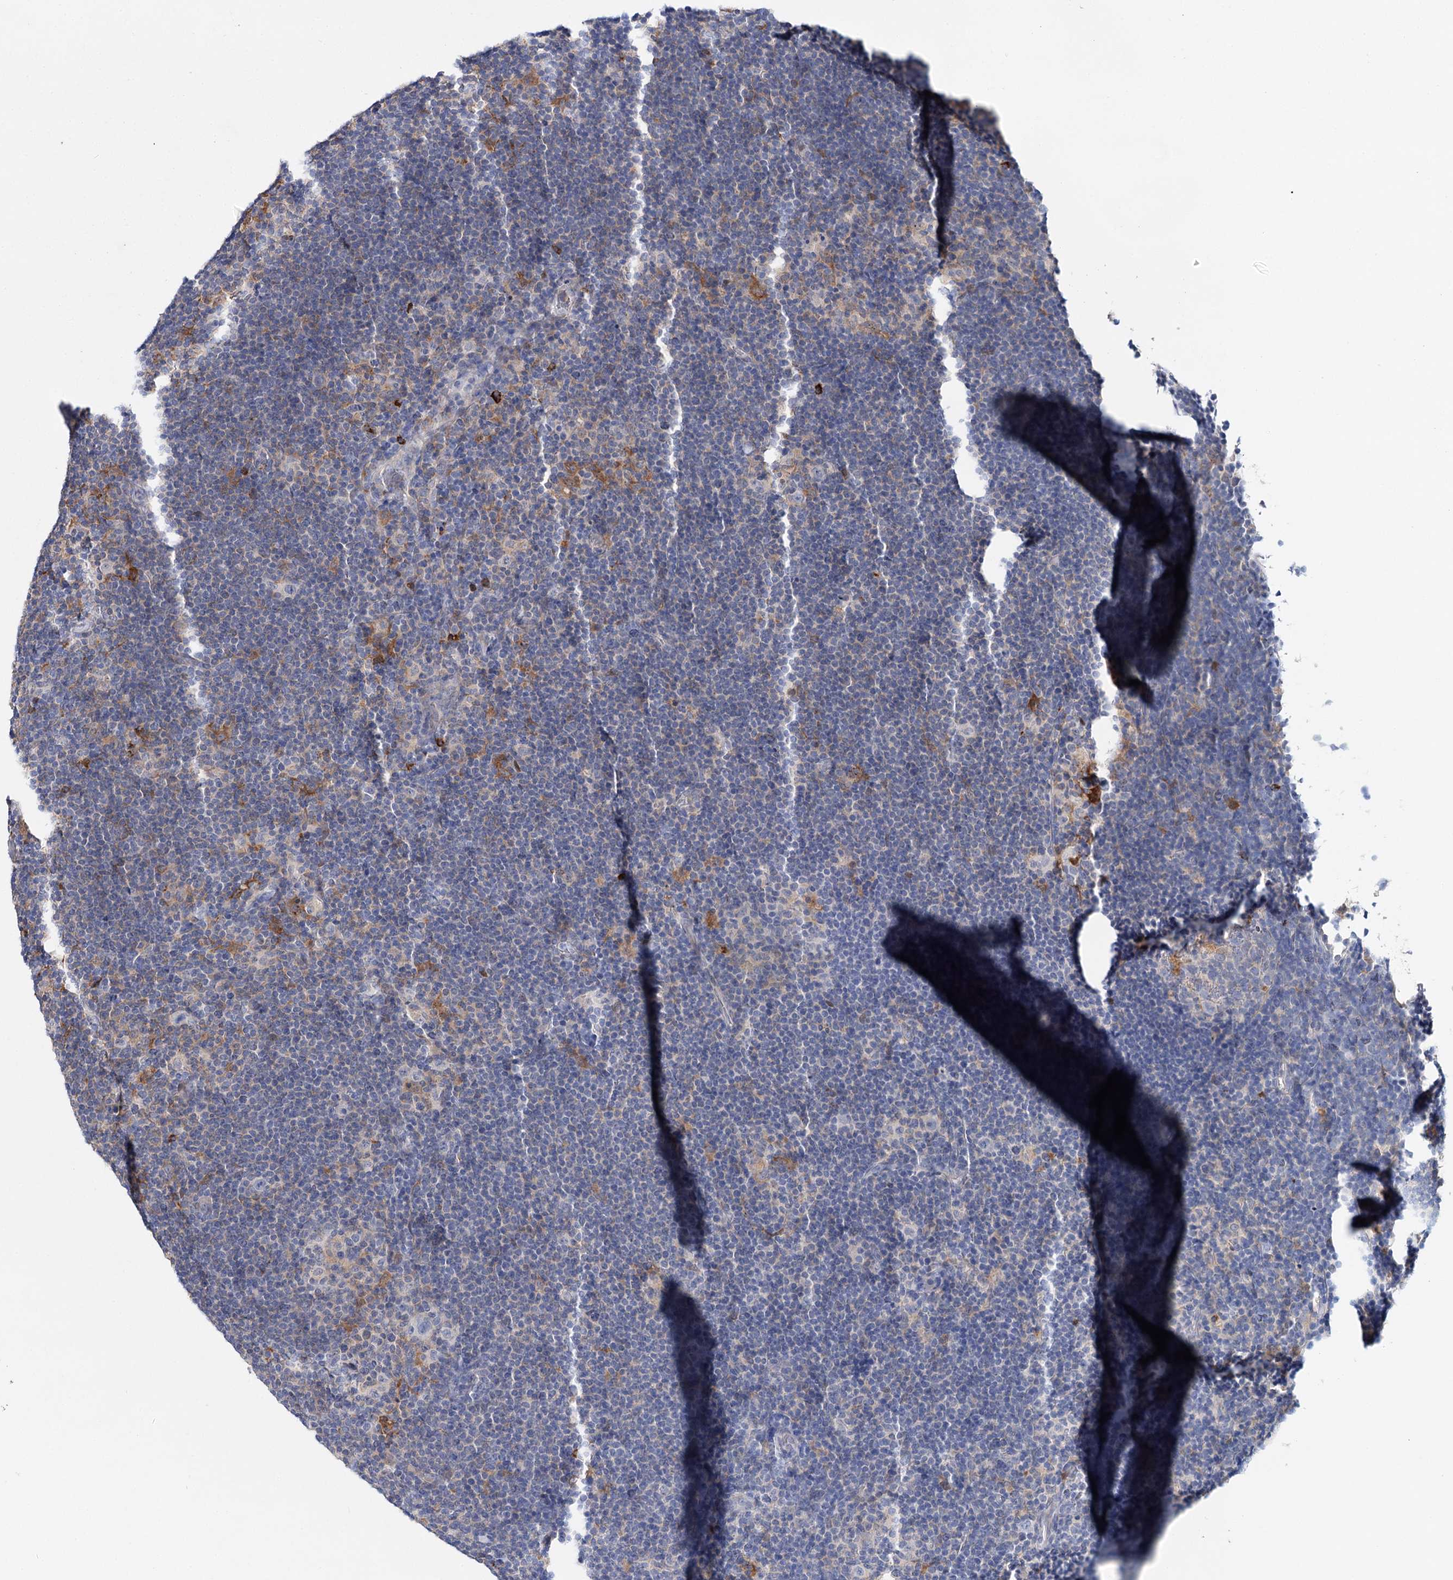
{"staining": {"intensity": "negative", "quantity": "none", "location": "none"}, "tissue": "lymphoma", "cell_type": "Tumor cells", "image_type": "cancer", "snomed": [{"axis": "morphology", "description": "Hodgkin's disease, NOS"}, {"axis": "topography", "description": "Lymph node"}], "caption": "High magnification brightfield microscopy of lymphoma stained with DAB (brown) and counterstained with hematoxylin (blue): tumor cells show no significant expression.", "gene": "CFAP46", "patient": {"sex": "female", "age": 57}}